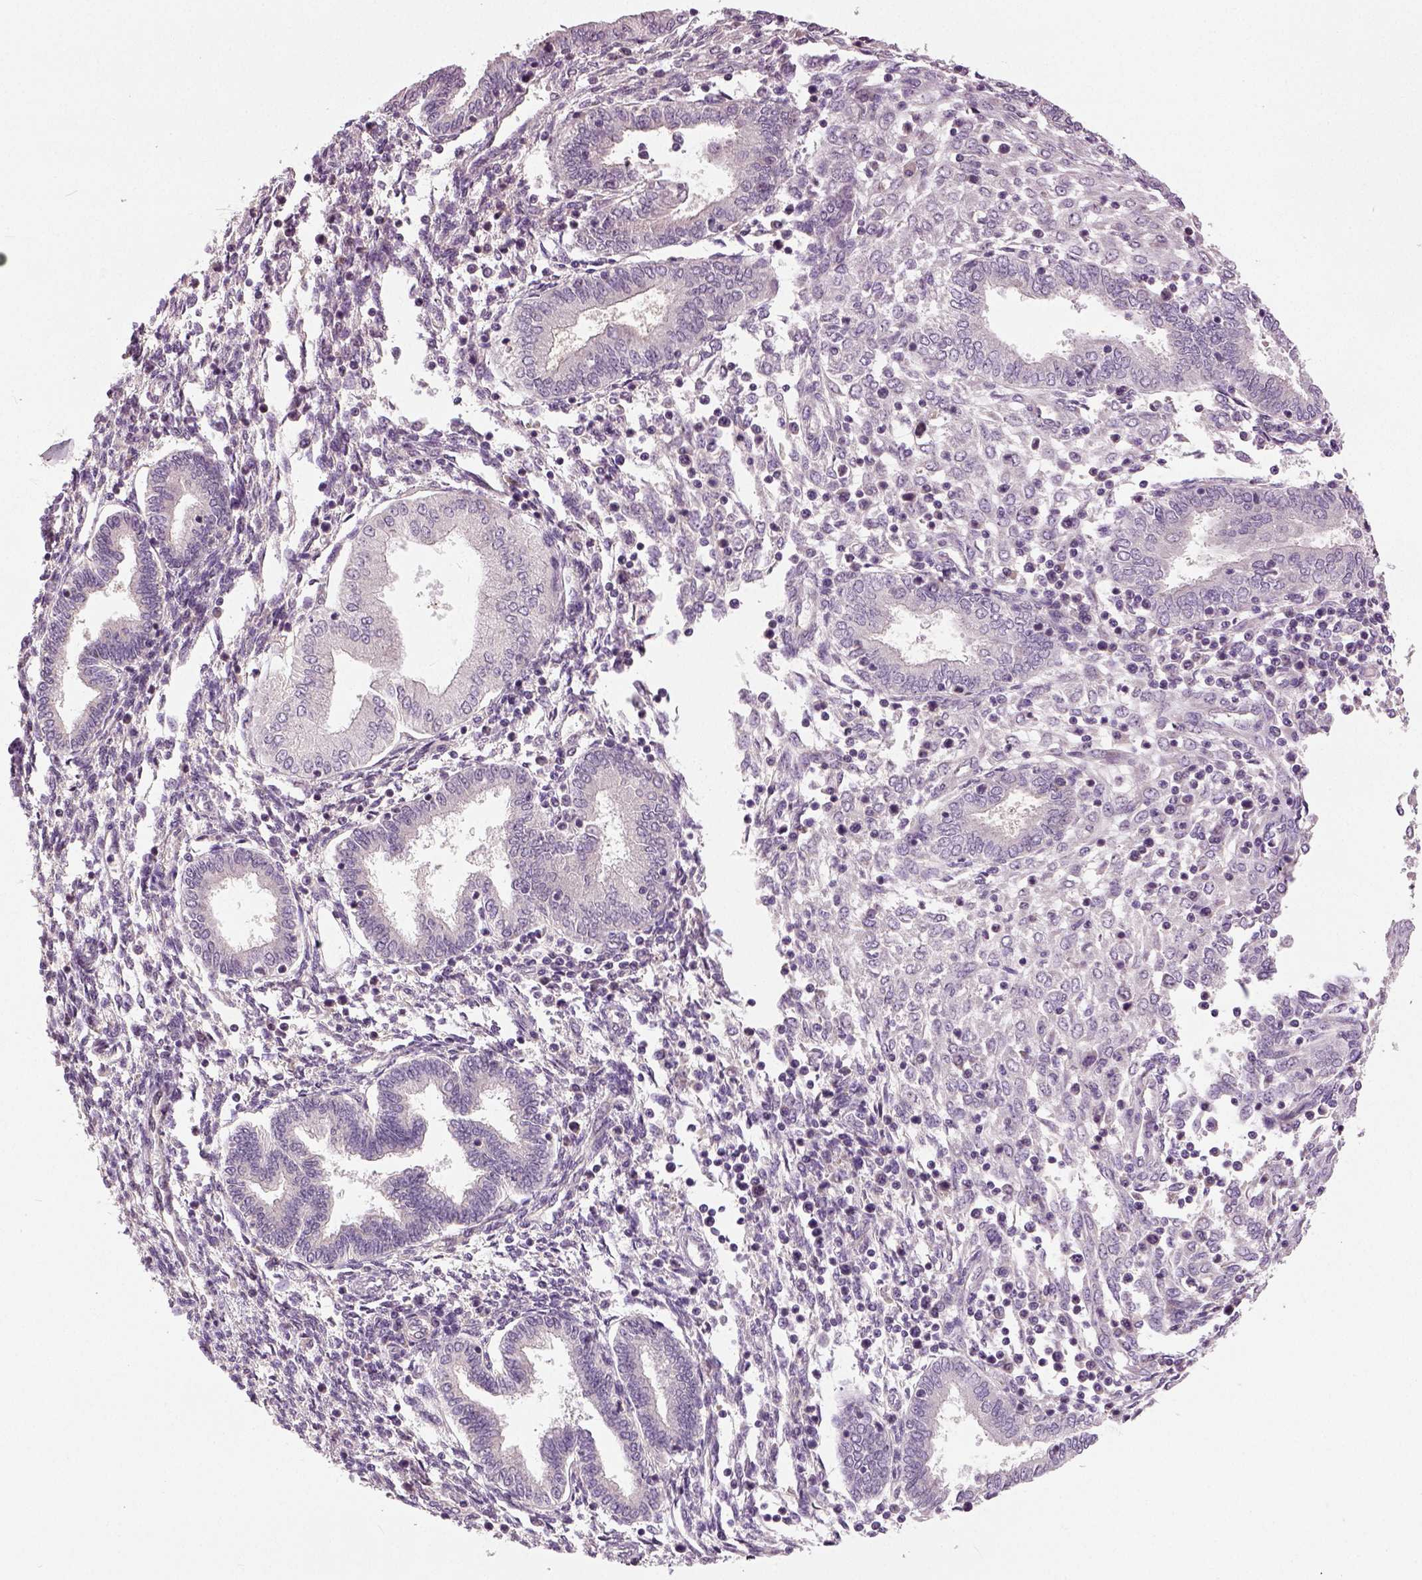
{"staining": {"intensity": "negative", "quantity": "none", "location": "none"}, "tissue": "endometrium", "cell_type": "Cells in endometrial stroma", "image_type": "normal", "snomed": [{"axis": "morphology", "description": "Normal tissue, NOS"}, {"axis": "topography", "description": "Endometrium"}], "caption": "Immunohistochemistry of normal human endometrium reveals no positivity in cells in endometrial stroma. Brightfield microscopy of immunohistochemistry (IHC) stained with DAB (3,3'-diaminobenzidine) (brown) and hematoxylin (blue), captured at high magnification.", "gene": "NECAB1", "patient": {"sex": "female", "age": 42}}